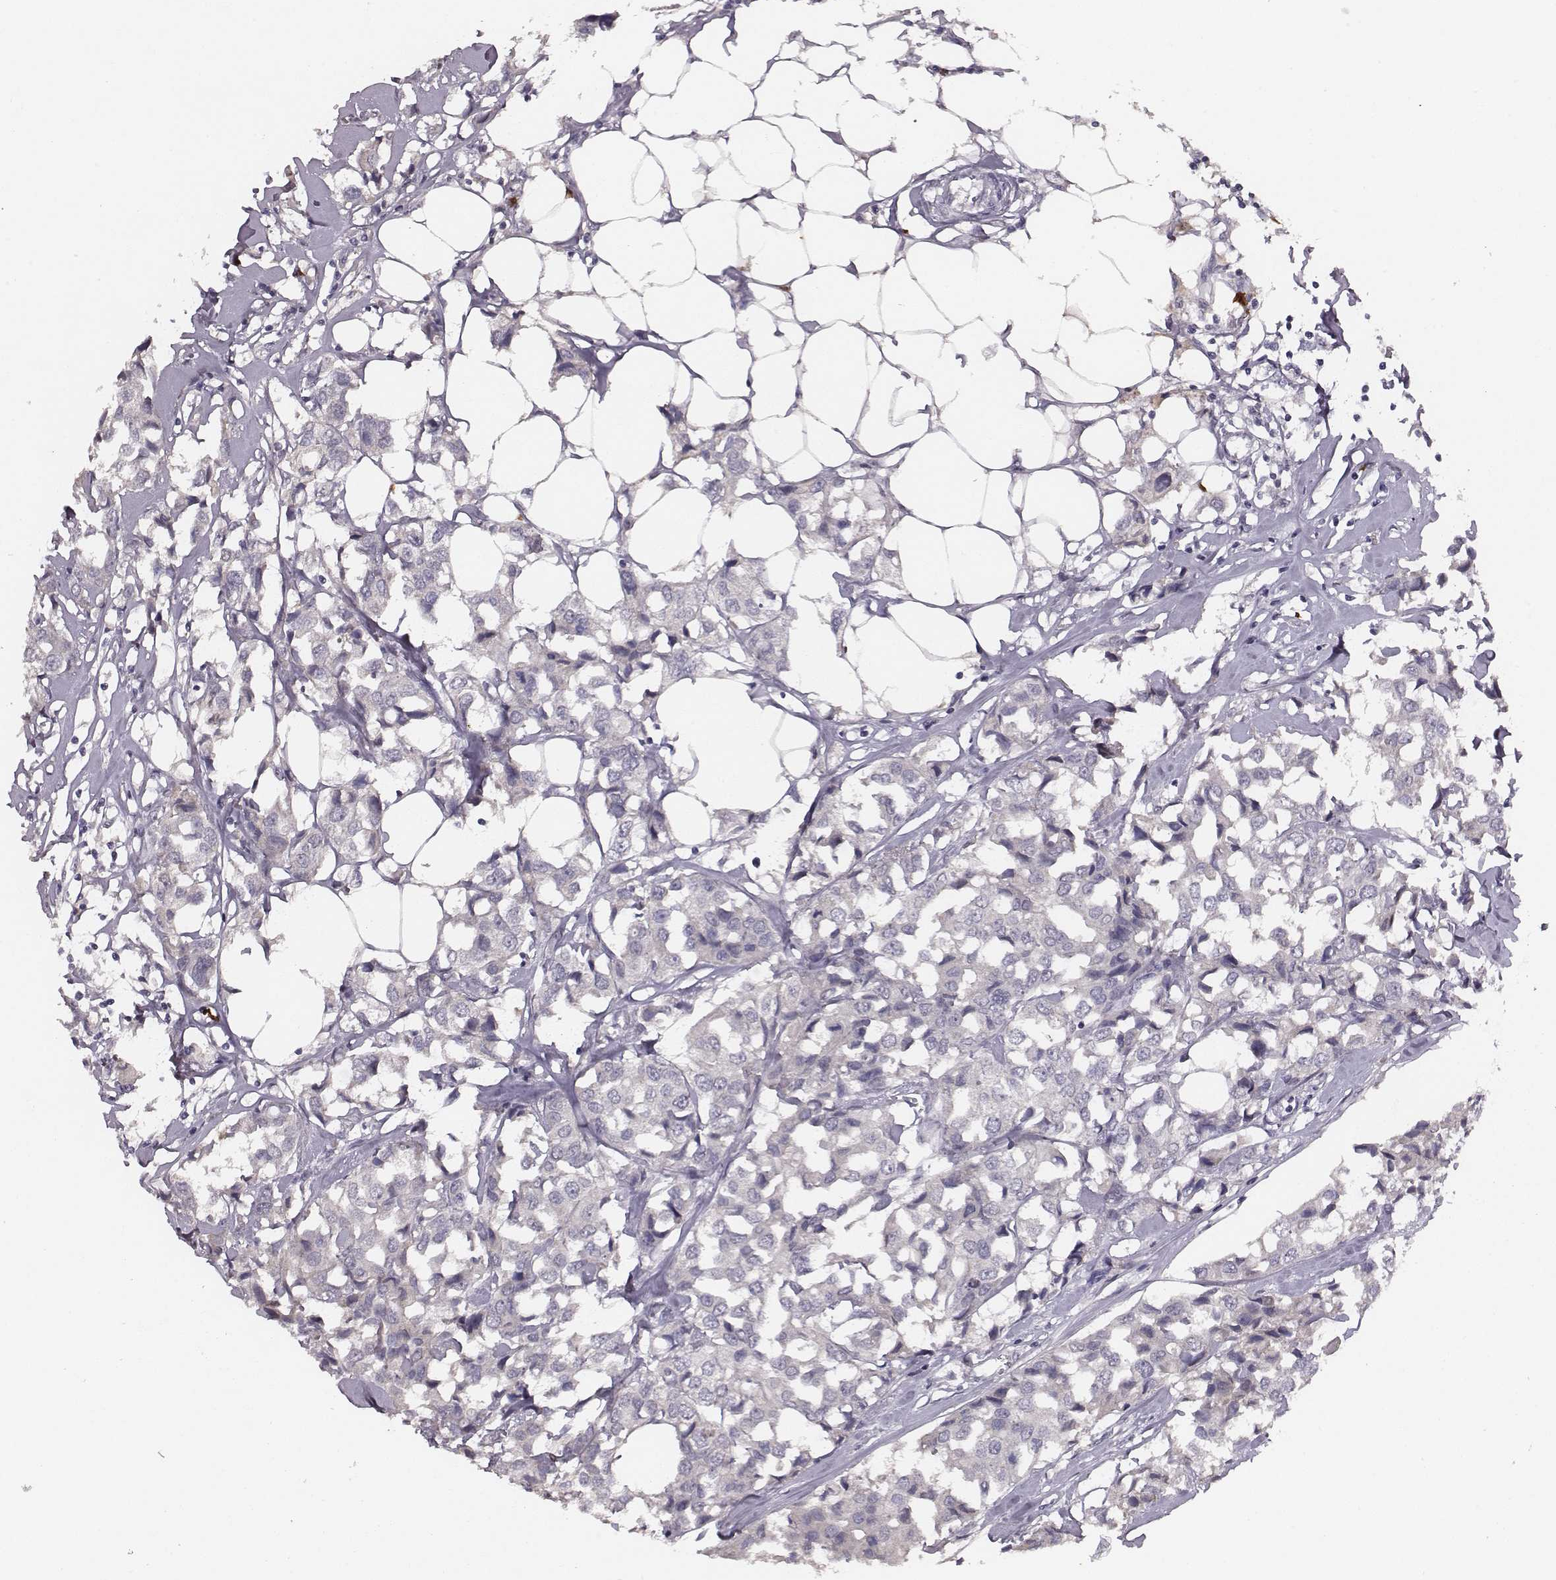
{"staining": {"intensity": "negative", "quantity": "none", "location": "none"}, "tissue": "breast cancer", "cell_type": "Tumor cells", "image_type": "cancer", "snomed": [{"axis": "morphology", "description": "Duct carcinoma"}, {"axis": "topography", "description": "Breast"}], "caption": "There is no significant positivity in tumor cells of breast invasive ductal carcinoma.", "gene": "SLC22A6", "patient": {"sex": "female", "age": 80}}